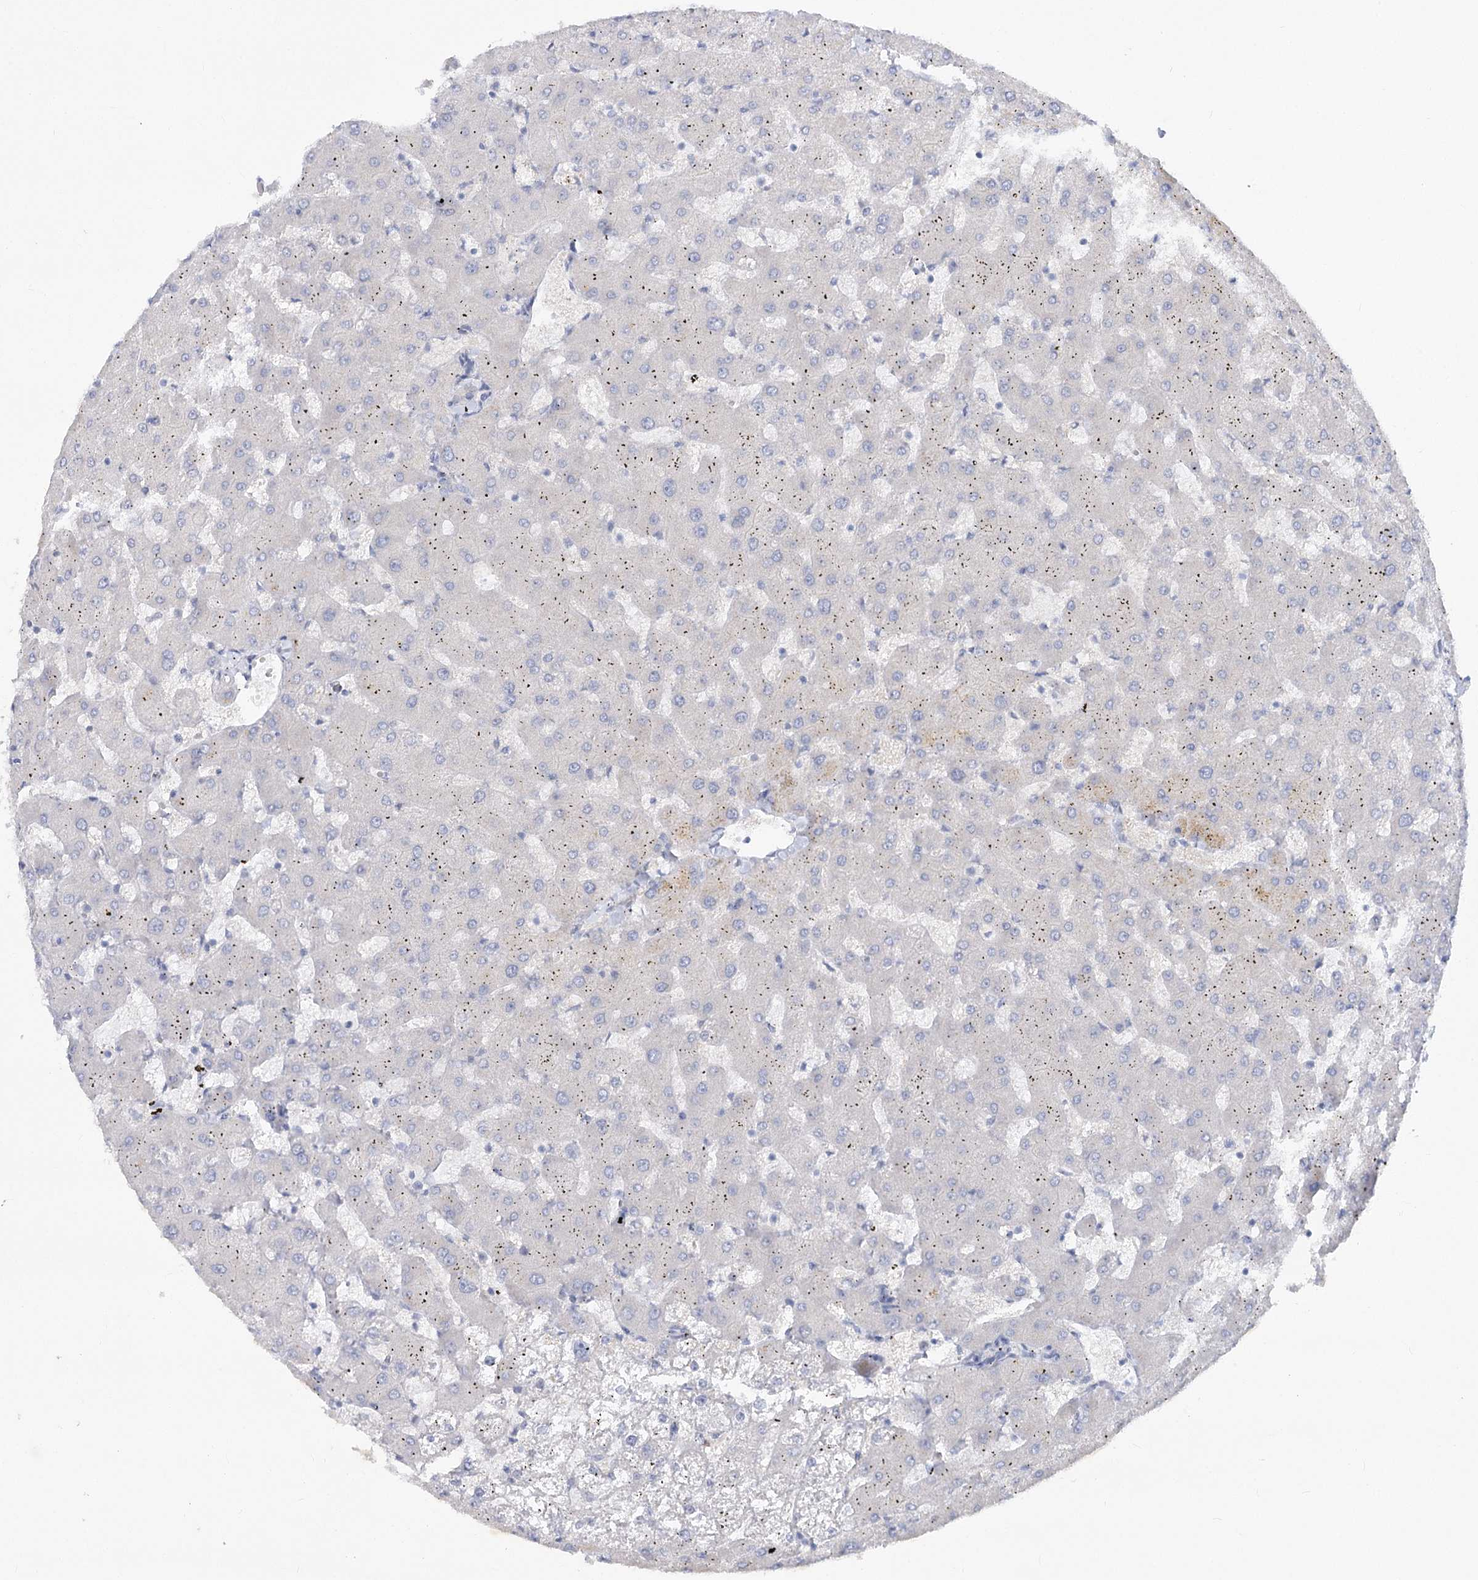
{"staining": {"intensity": "negative", "quantity": "none", "location": "none"}, "tissue": "liver", "cell_type": "Cholangiocytes", "image_type": "normal", "snomed": [{"axis": "morphology", "description": "Normal tissue, NOS"}, {"axis": "topography", "description": "Liver"}], "caption": "This micrograph is of unremarkable liver stained with IHC to label a protein in brown with the nuclei are counter-stained blue. There is no positivity in cholangiocytes. Nuclei are stained in blue.", "gene": "ARSI", "patient": {"sex": "female", "age": 63}}